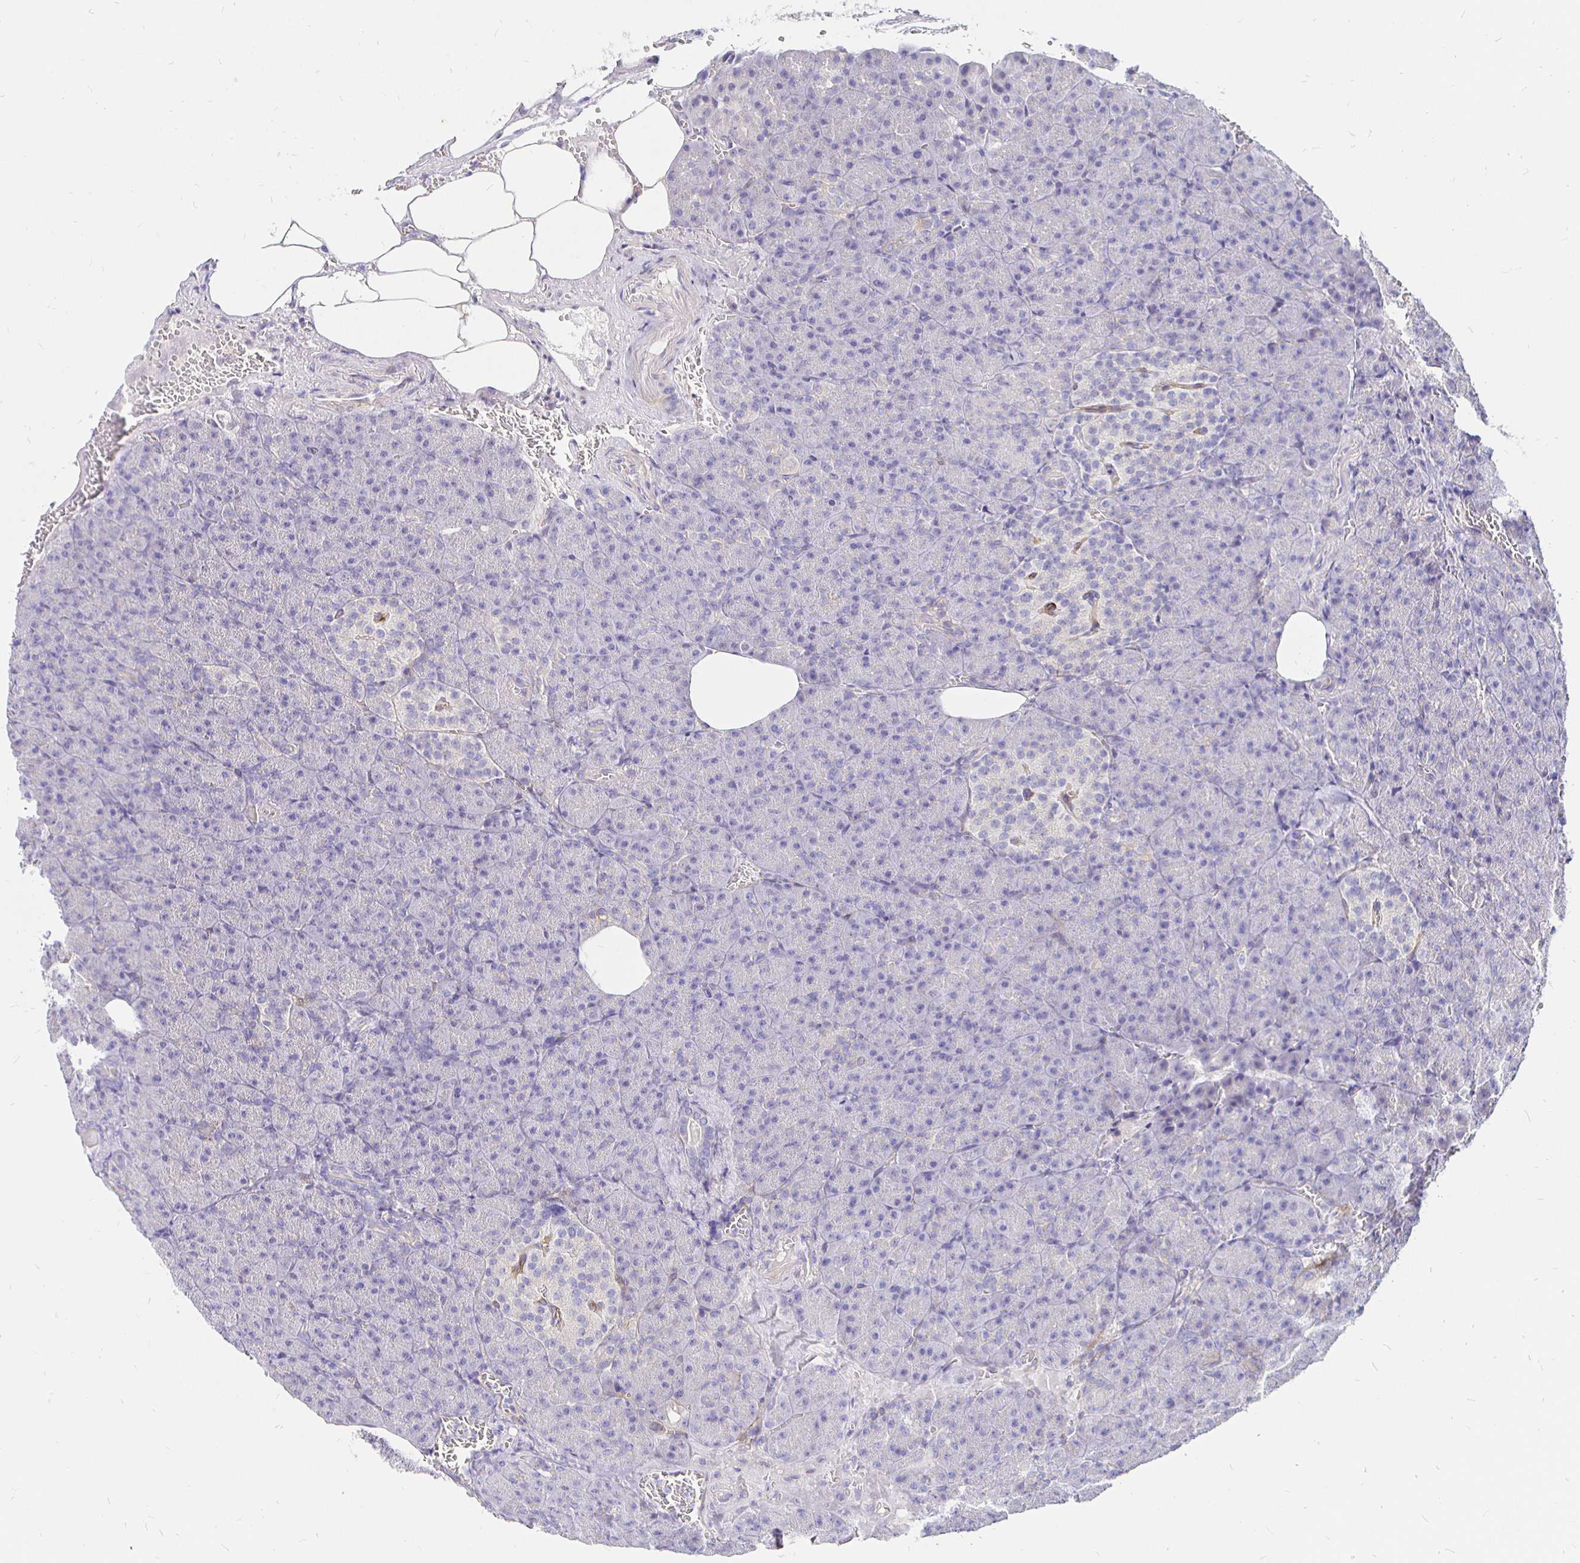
{"staining": {"intensity": "negative", "quantity": "none", "location": "none"}, "tissue": "pancreas", "cell_type": "Exocrine glandular cells", "image_type": "normal", "snomed": [{"axis": "morphology", "description": "Normal tissue, NOS"}, {"axis": "topography", "description": "Pancreas"}], "caption": "Exocrine glandular cells show no significant protein expression in normal pancreas. Brightfield microscopy of immunohistochemistry (IHC) stained with DAB (brown) and hematoxylin (blue), captured at high magnification.", "gene": "PALM2AKAP2", "patient": {"sex": "female", "age": 74}}